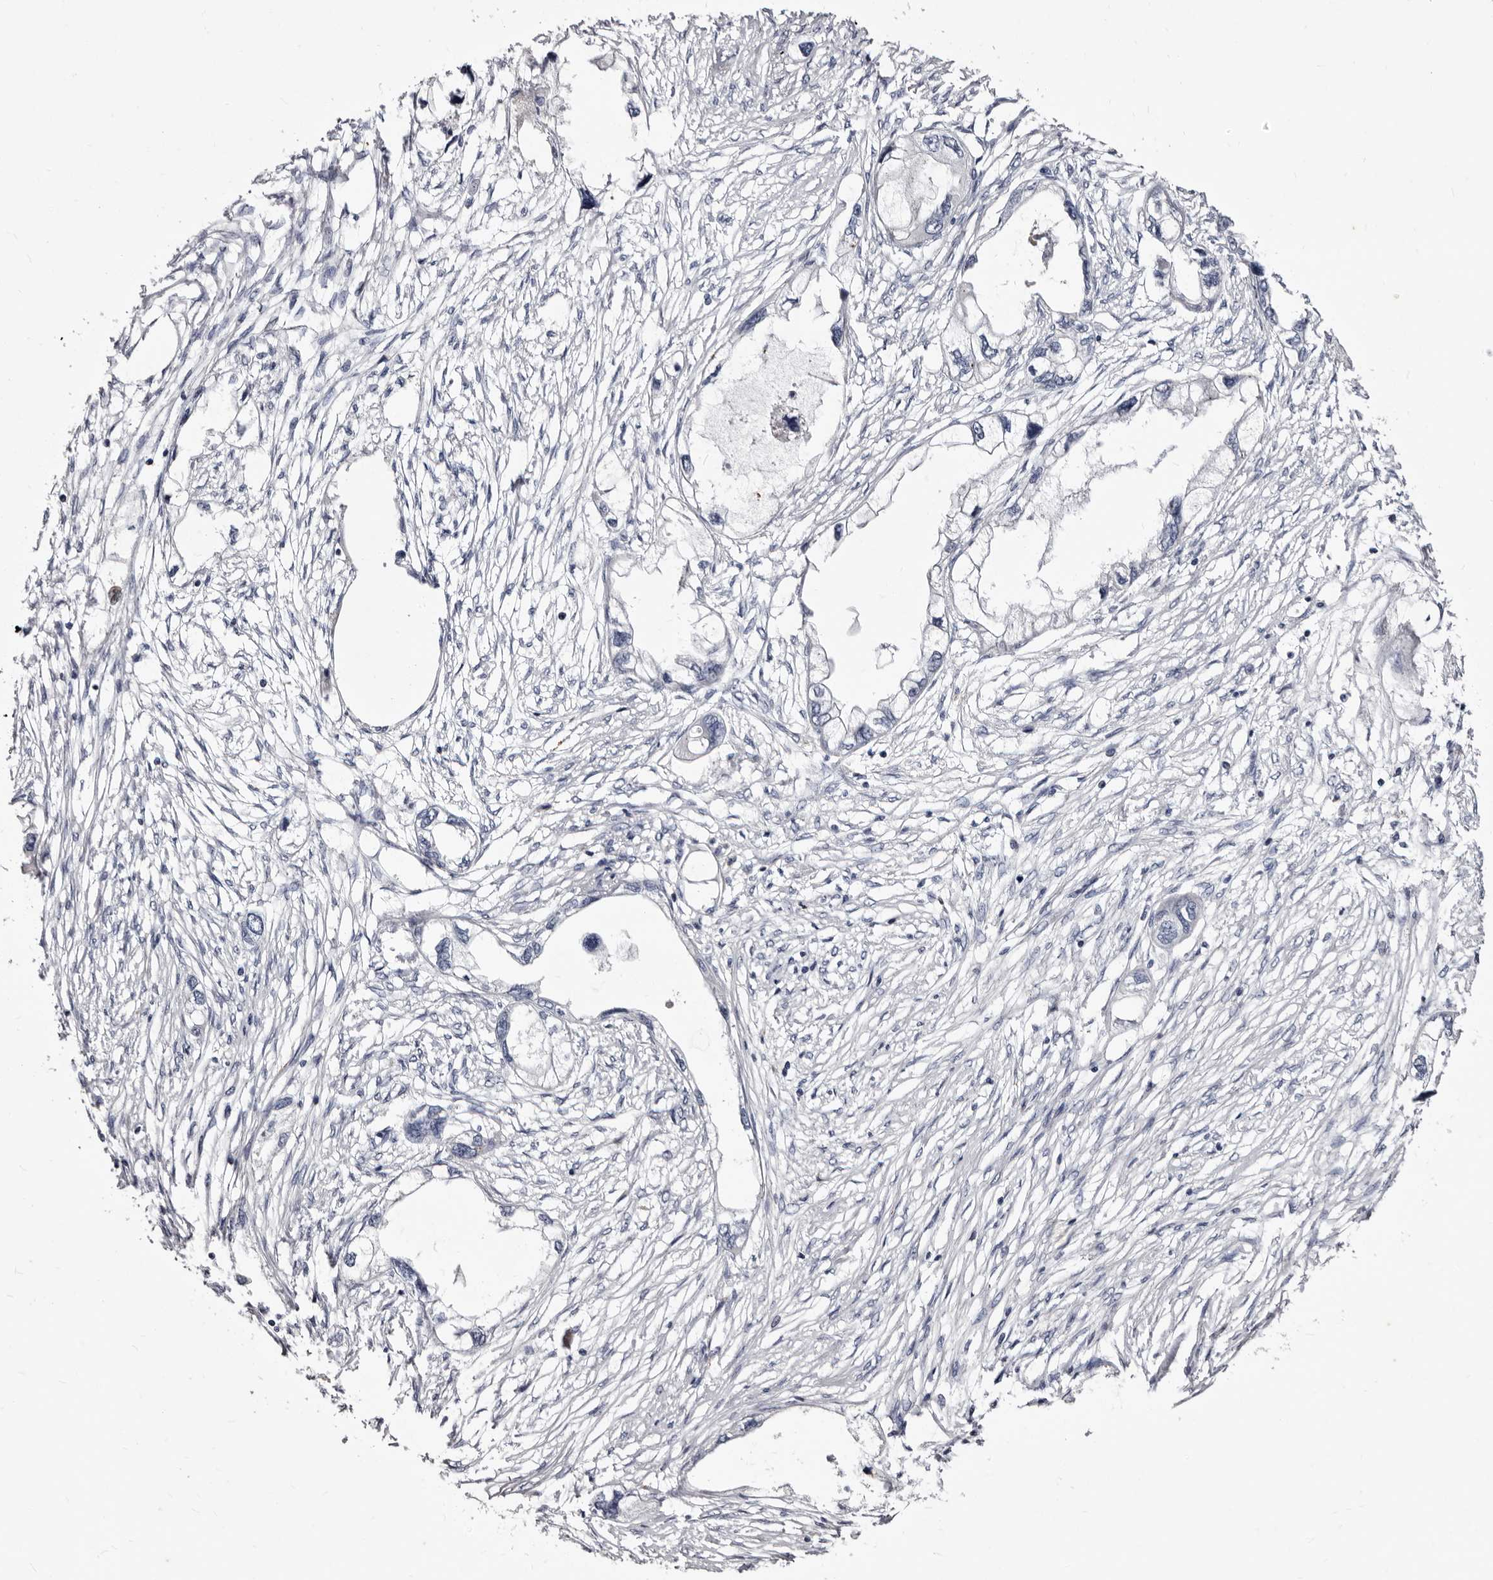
{"staining": {"intensity": "negative", "quantity": "none", "location": "none"}, "tissue": "endometrial cancer", "cell_type": "Tumor cells", "image_type": "cancer", "snomed": [{"axis": "morphology", "description": "Adenocarcinoma, NOS"}, {"axis": "morphology", "description": "Adenocarcinoma, metastatic, NOS"}, {"axis": "topography", "description": "Adipose tissue"}, {"axis": "topography", "description": "Endometrium"}], "caption": "Protein analysis of adenocarcinoma (endometrial) reveals no significant staining in tumor cells.", "gene": "AUNIP", "patient": {"sex": "female", "age": 67}}